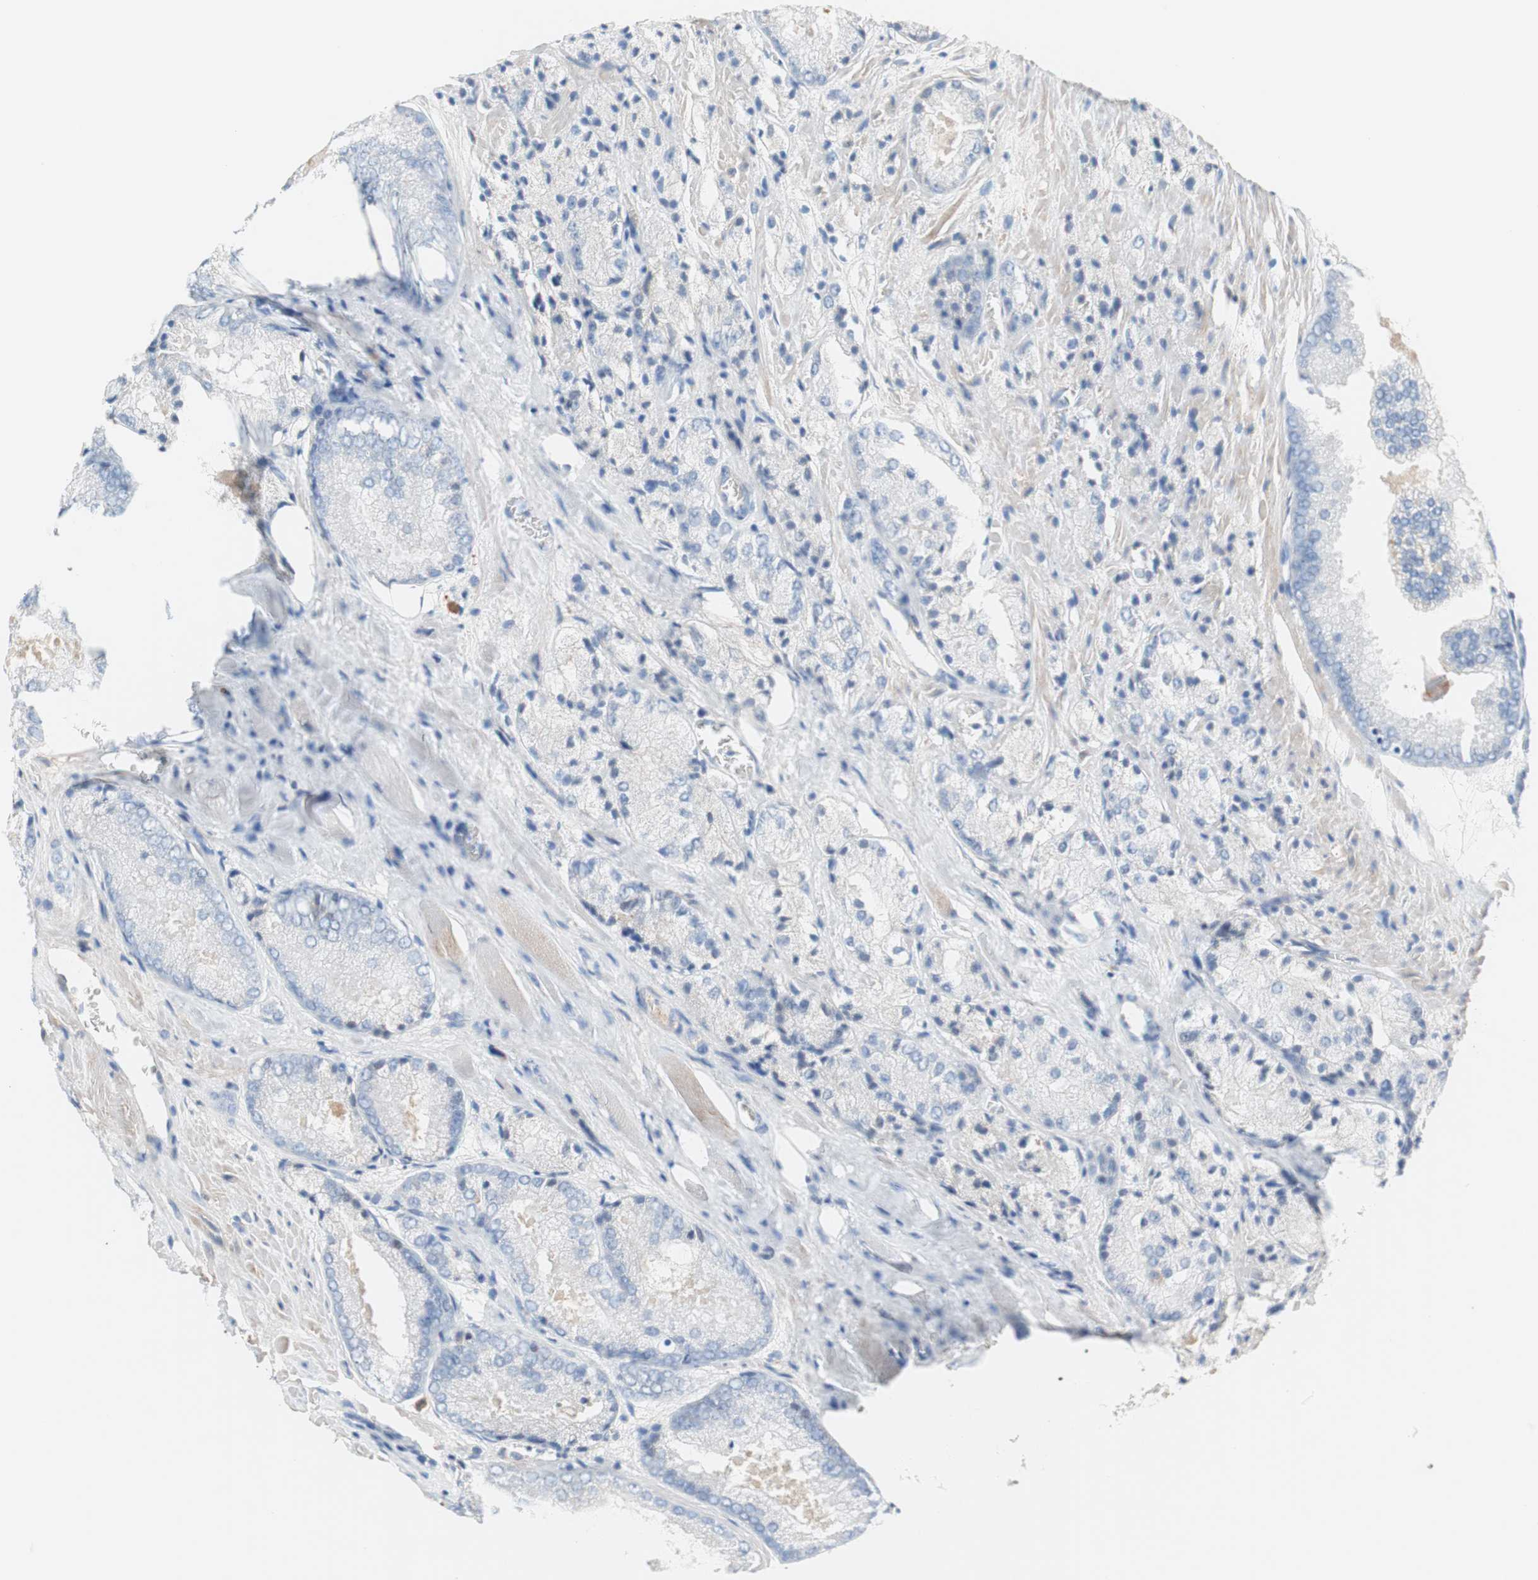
{"staining": {"intensity": "negative", "quantity": "none", "location": "none"}, "tissue": "prostate cancer", "cell_type": "Tumor cells", "image_type": "cancer", "snomed": [{"axis": "morphology", "description": "Adenocarcinoma, Low grade"}, {"axis": "topography", "description": "Prostate"}], "caption": "Tumor cells are negative for brown protein staining in prostate low-grade adenocarcinoma.", "gene": "RBP4", "patient": {"sex": "male", "age": 64}}